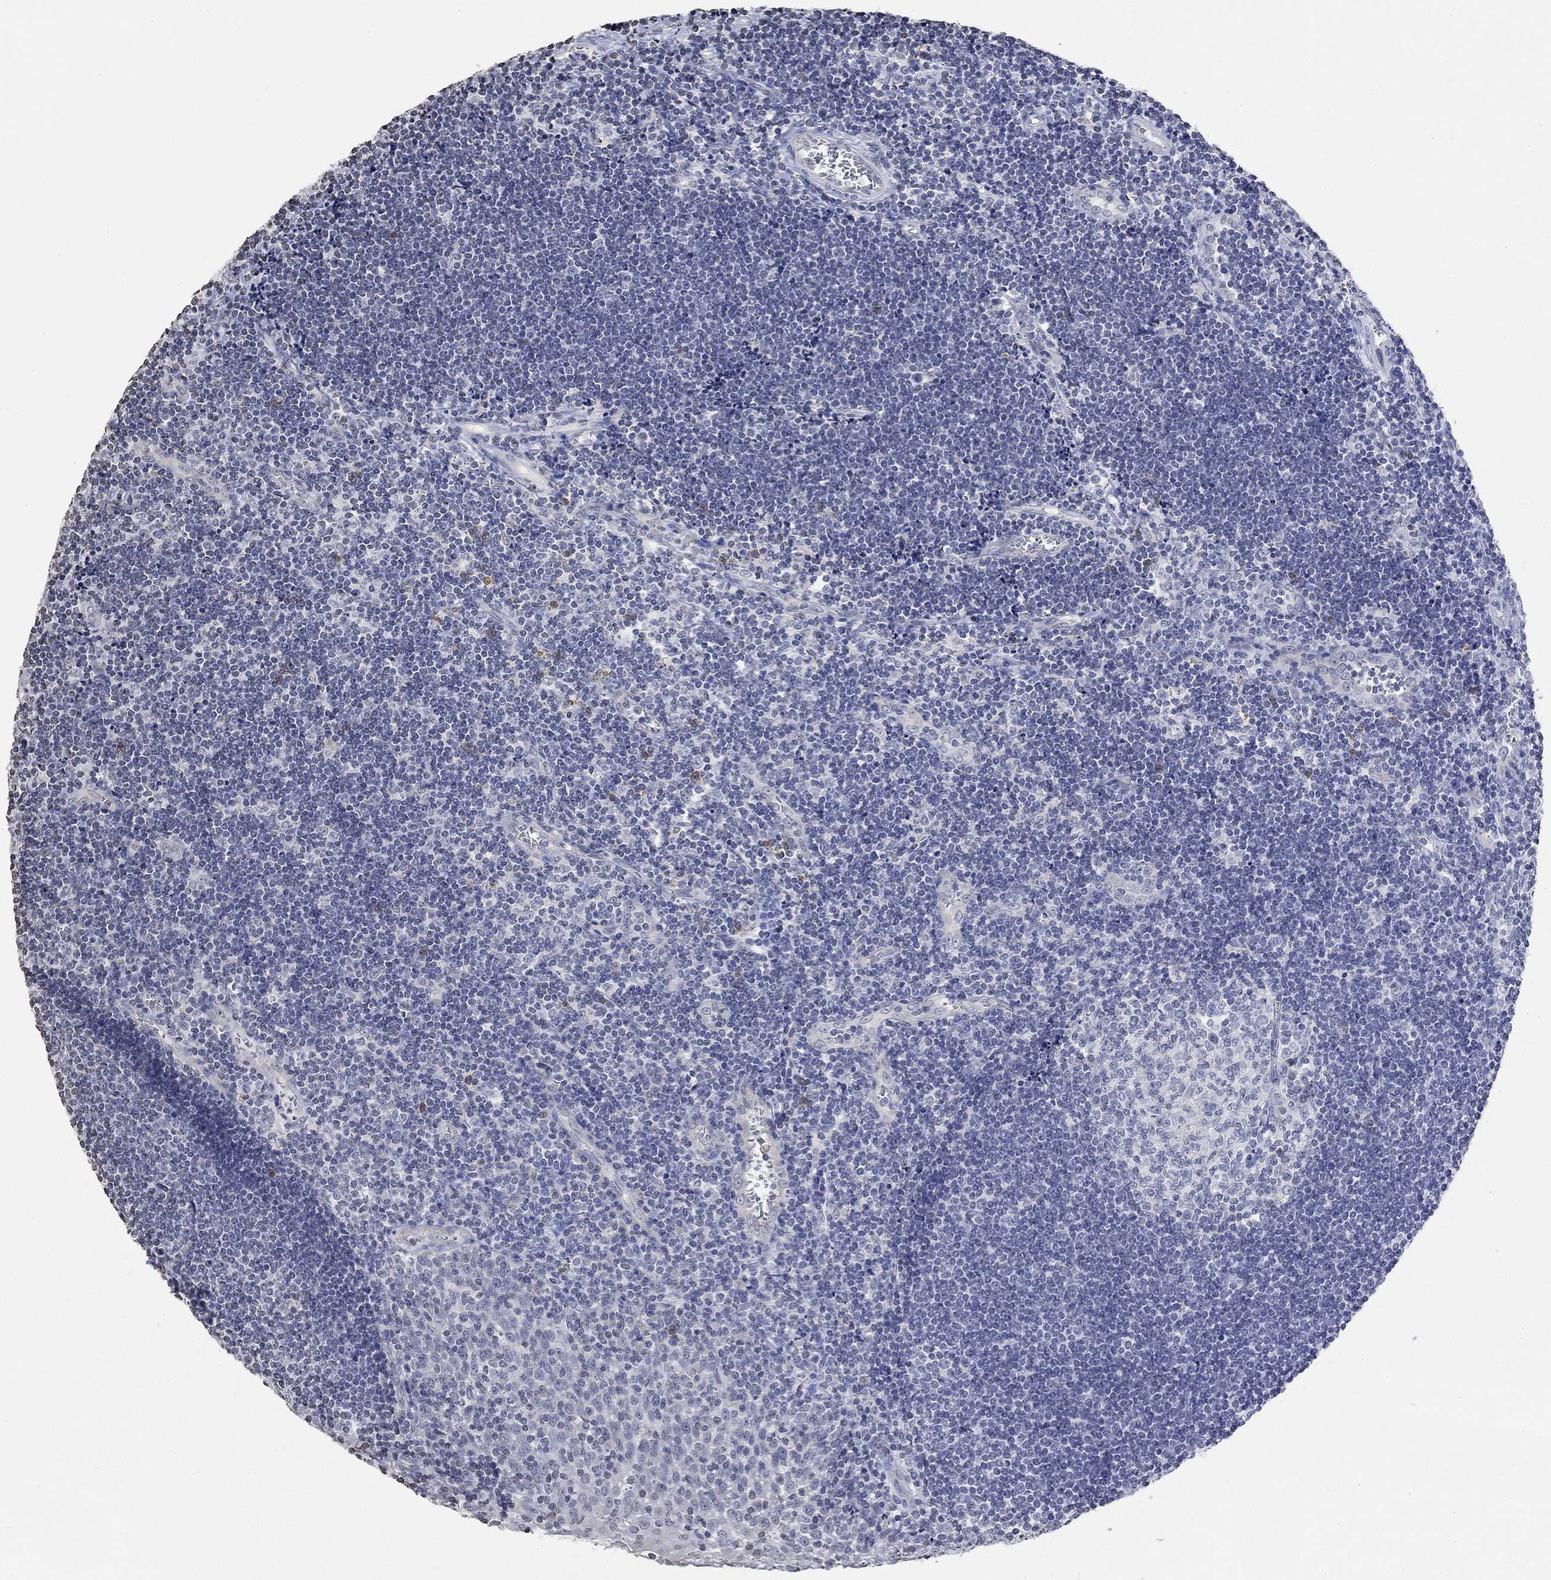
{"staining": {"intensity": "negative", "quantity": "none", "location": "none"}, "tissue": "tonsil", "cell_type": "Germinal center cells", "image_type": "normal", "snomed": [{"axis": "morphology", "description": "Normal tissue, NOS"}, {"axis": "topography", "description": "Tonsil"}], "caption": "DAB (3,3'-diaminobenzidine) immunohistochemical staining of unremarkable human tonsil shows no significant expression in germinal center cells.", "gene": "TMEM255A", "patient": {"sex": "male", "age": 33}}